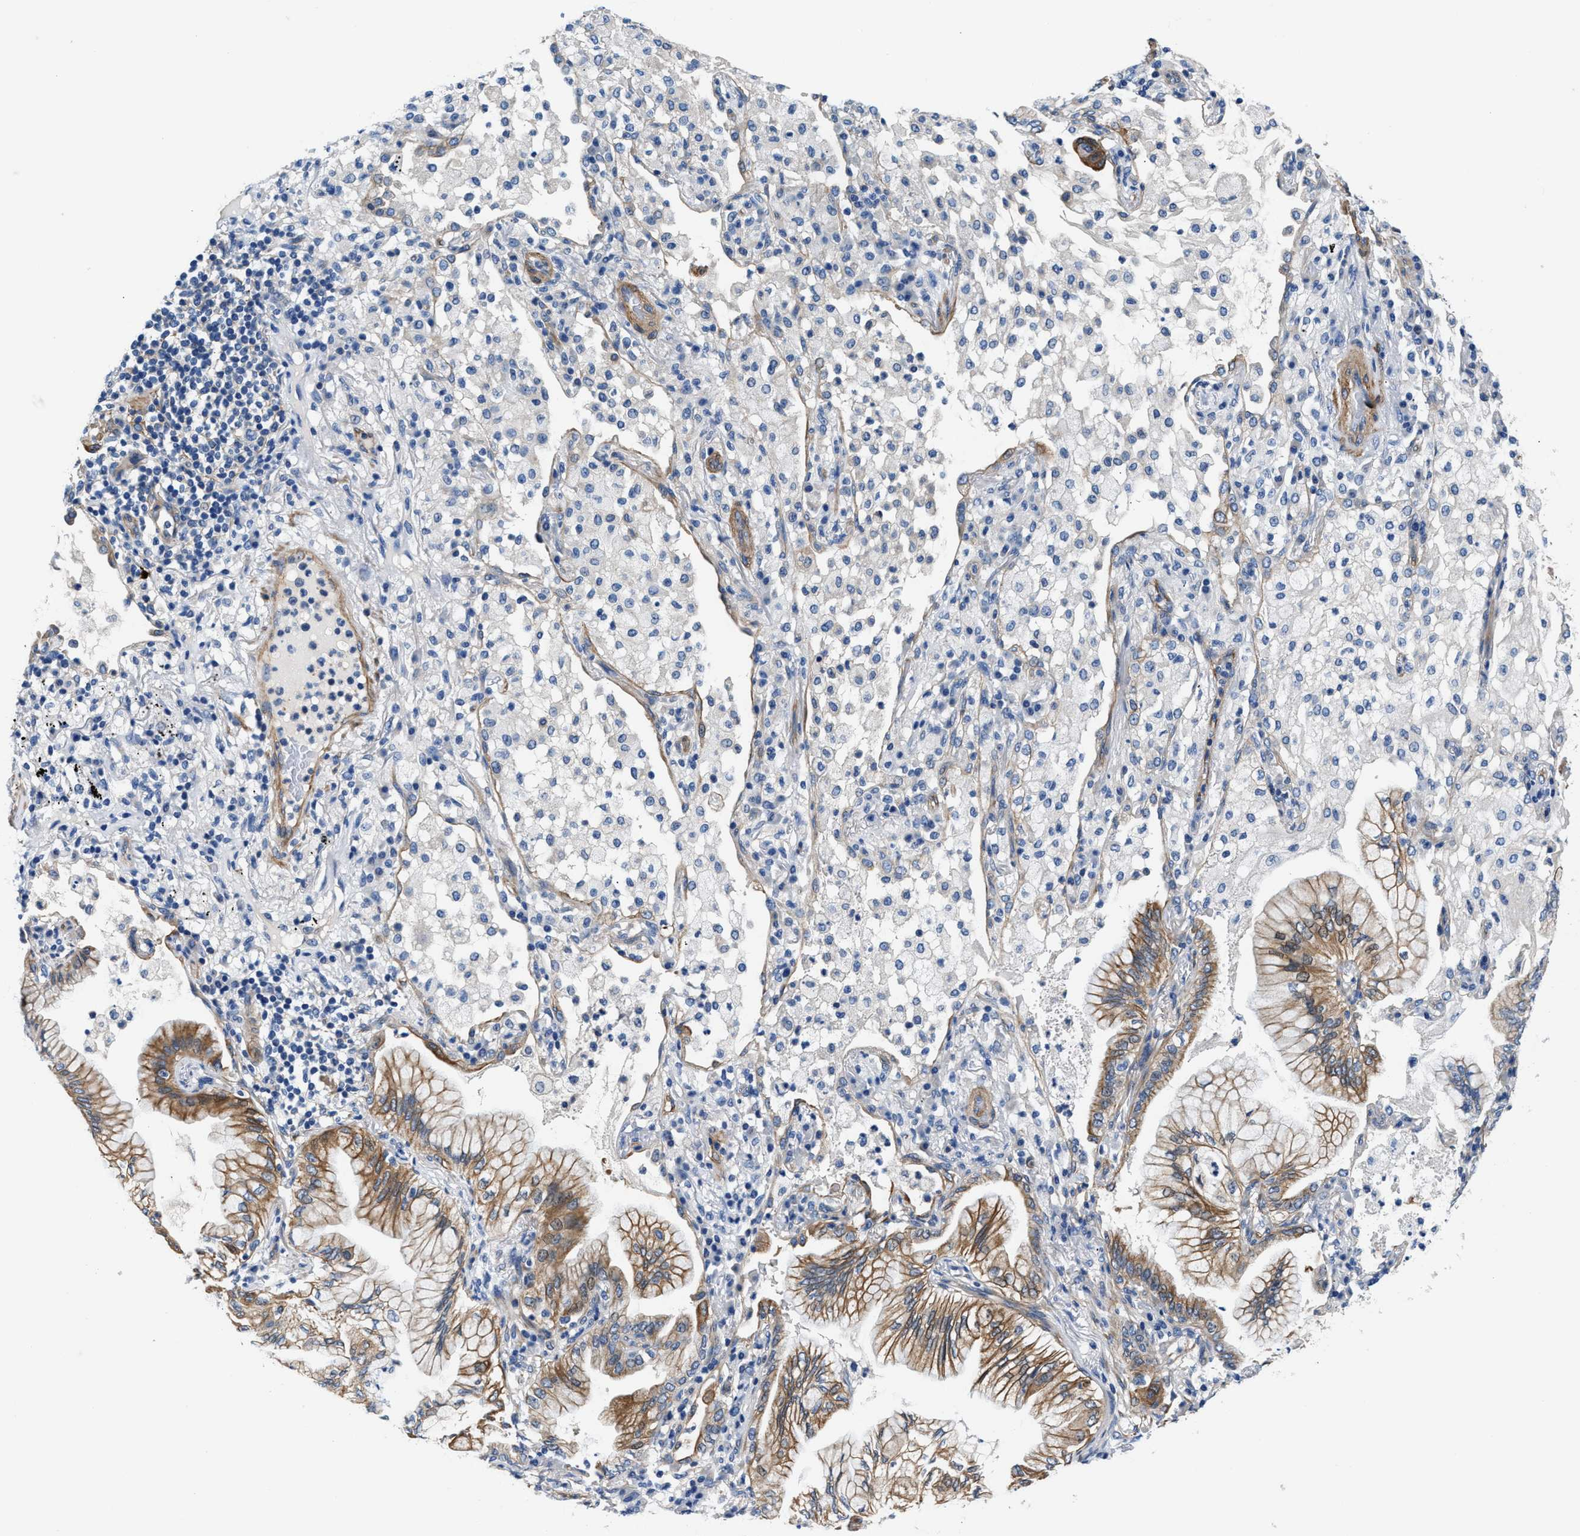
{"staining": {"intensity": "moderate", "quantity": ">75%", "location": "cytoplasmic/membranous"}, "tissue": "lung cancer", "cell_type": "Tumor cells", "image_type": "cancer", "snomed": [{"axis": "morphology", "description": "Adenocarcinoma, NOS"}, {"axis": "topography", "description": "Lung"}], "caption": "Immunohistochemistry (IHC) of lung cancer reveals medium levels of moderate cytoplasmic/membranous staining in about >75% of tumor cells.", "gene": "PARG", "patient": {"sex": "female", "age": 70}}